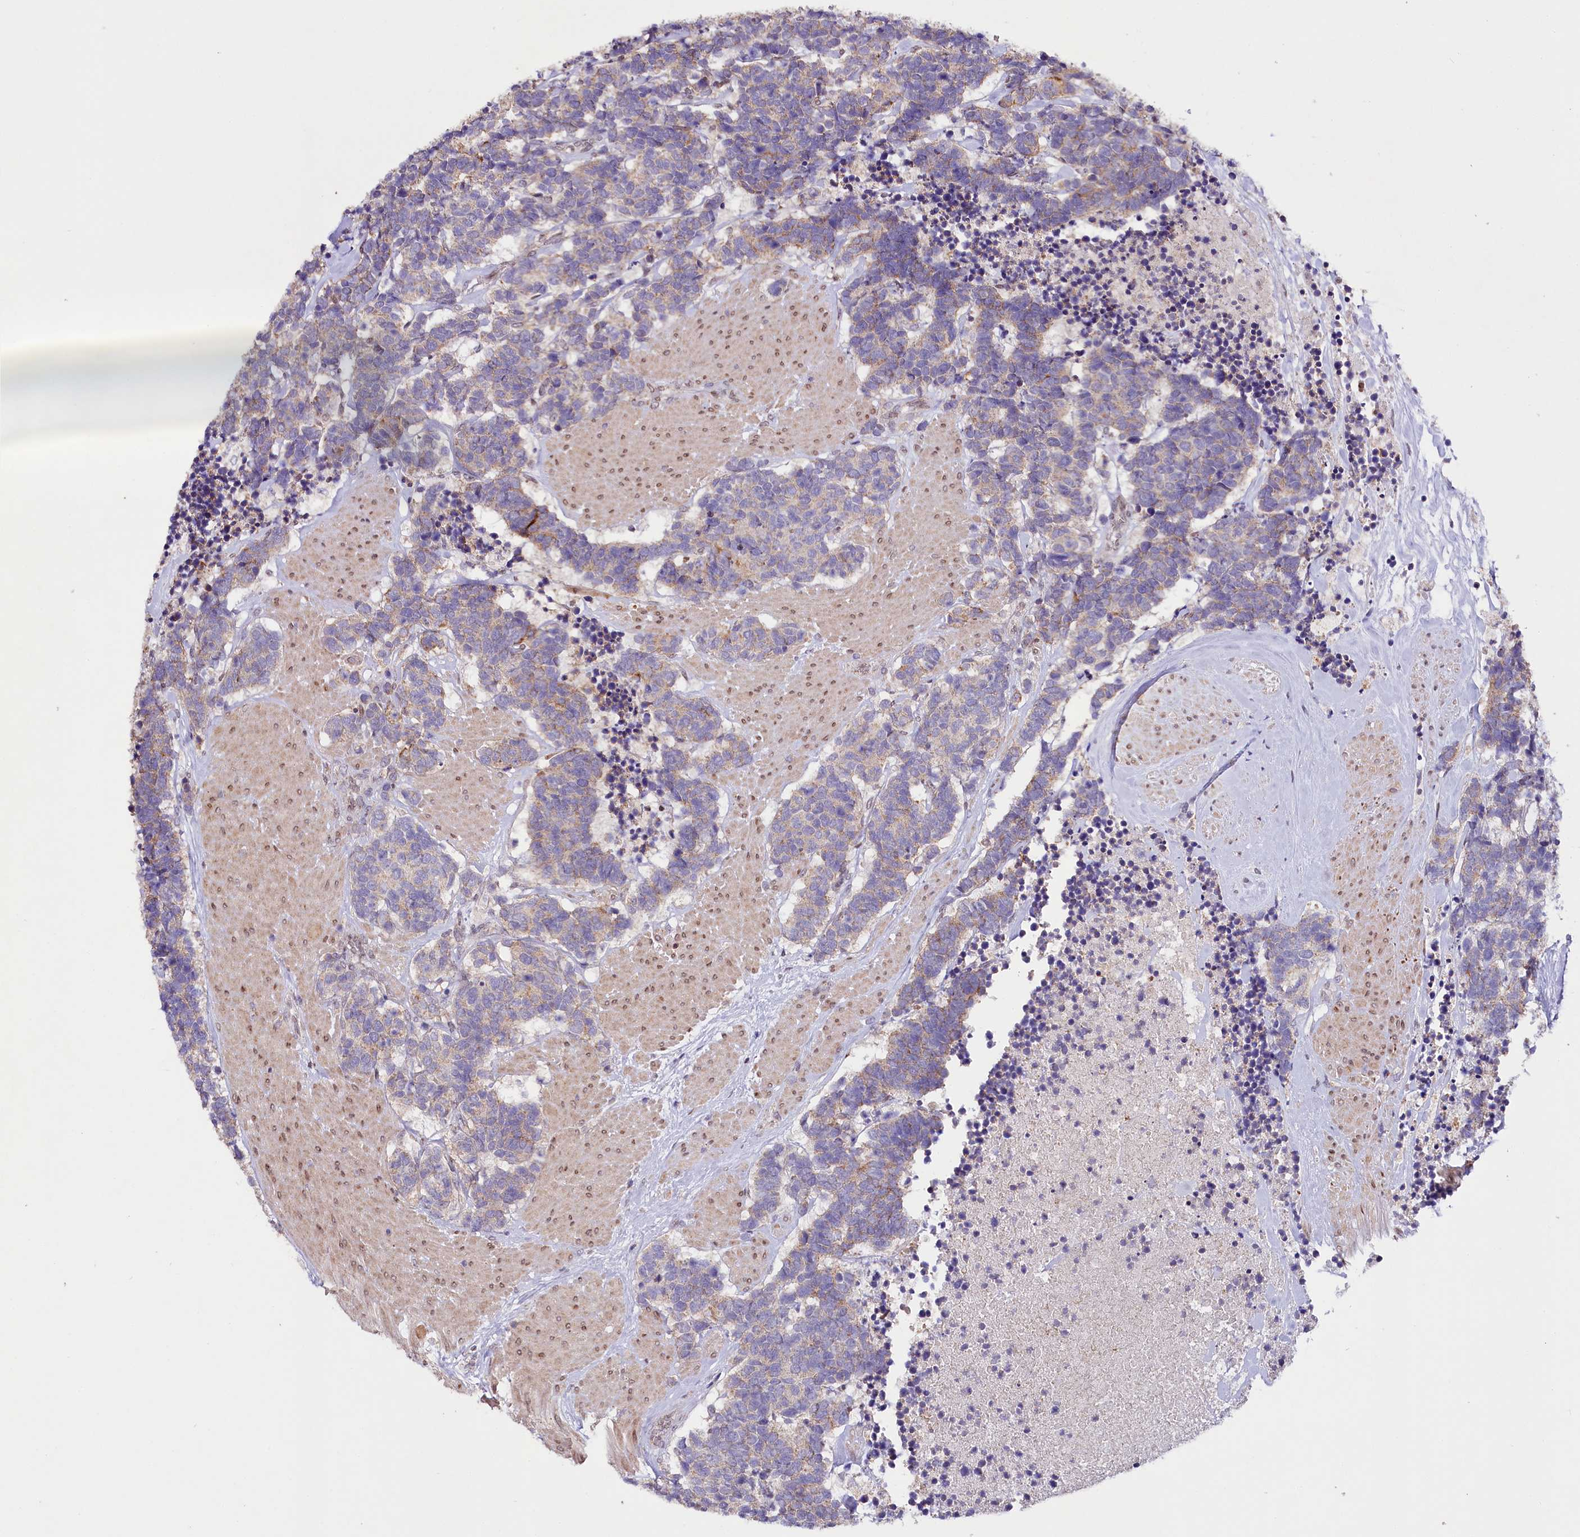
{"staining": {"intensity": "weak", "quantity": "<25%", "location": "cytoplasmic/membranous"}, "tissue": "carcinoid", "cell_type": "Tumor cells", "image_type": "cancer", "snomed": [{"axis": "morphology", "description": "Carcinoma, NOS"}, {"axis": "morphology", "description": "Carcinoid, malignant, NOS"}, {"axis": "topography", "description": "Urinary bladder"}], "caption": "The photomicrograph demonstrates no staining of tumor cells in malignant carcinoid. The staining was performed using DAB (3,3'-diaminobenzidine) to visualize the protein expression in brown, while the nuclei were stained in blue with hematoxylin (Magnification: 20x).", "gene": "ZNF226", "patient": {"sex": "male", "age": 57}}